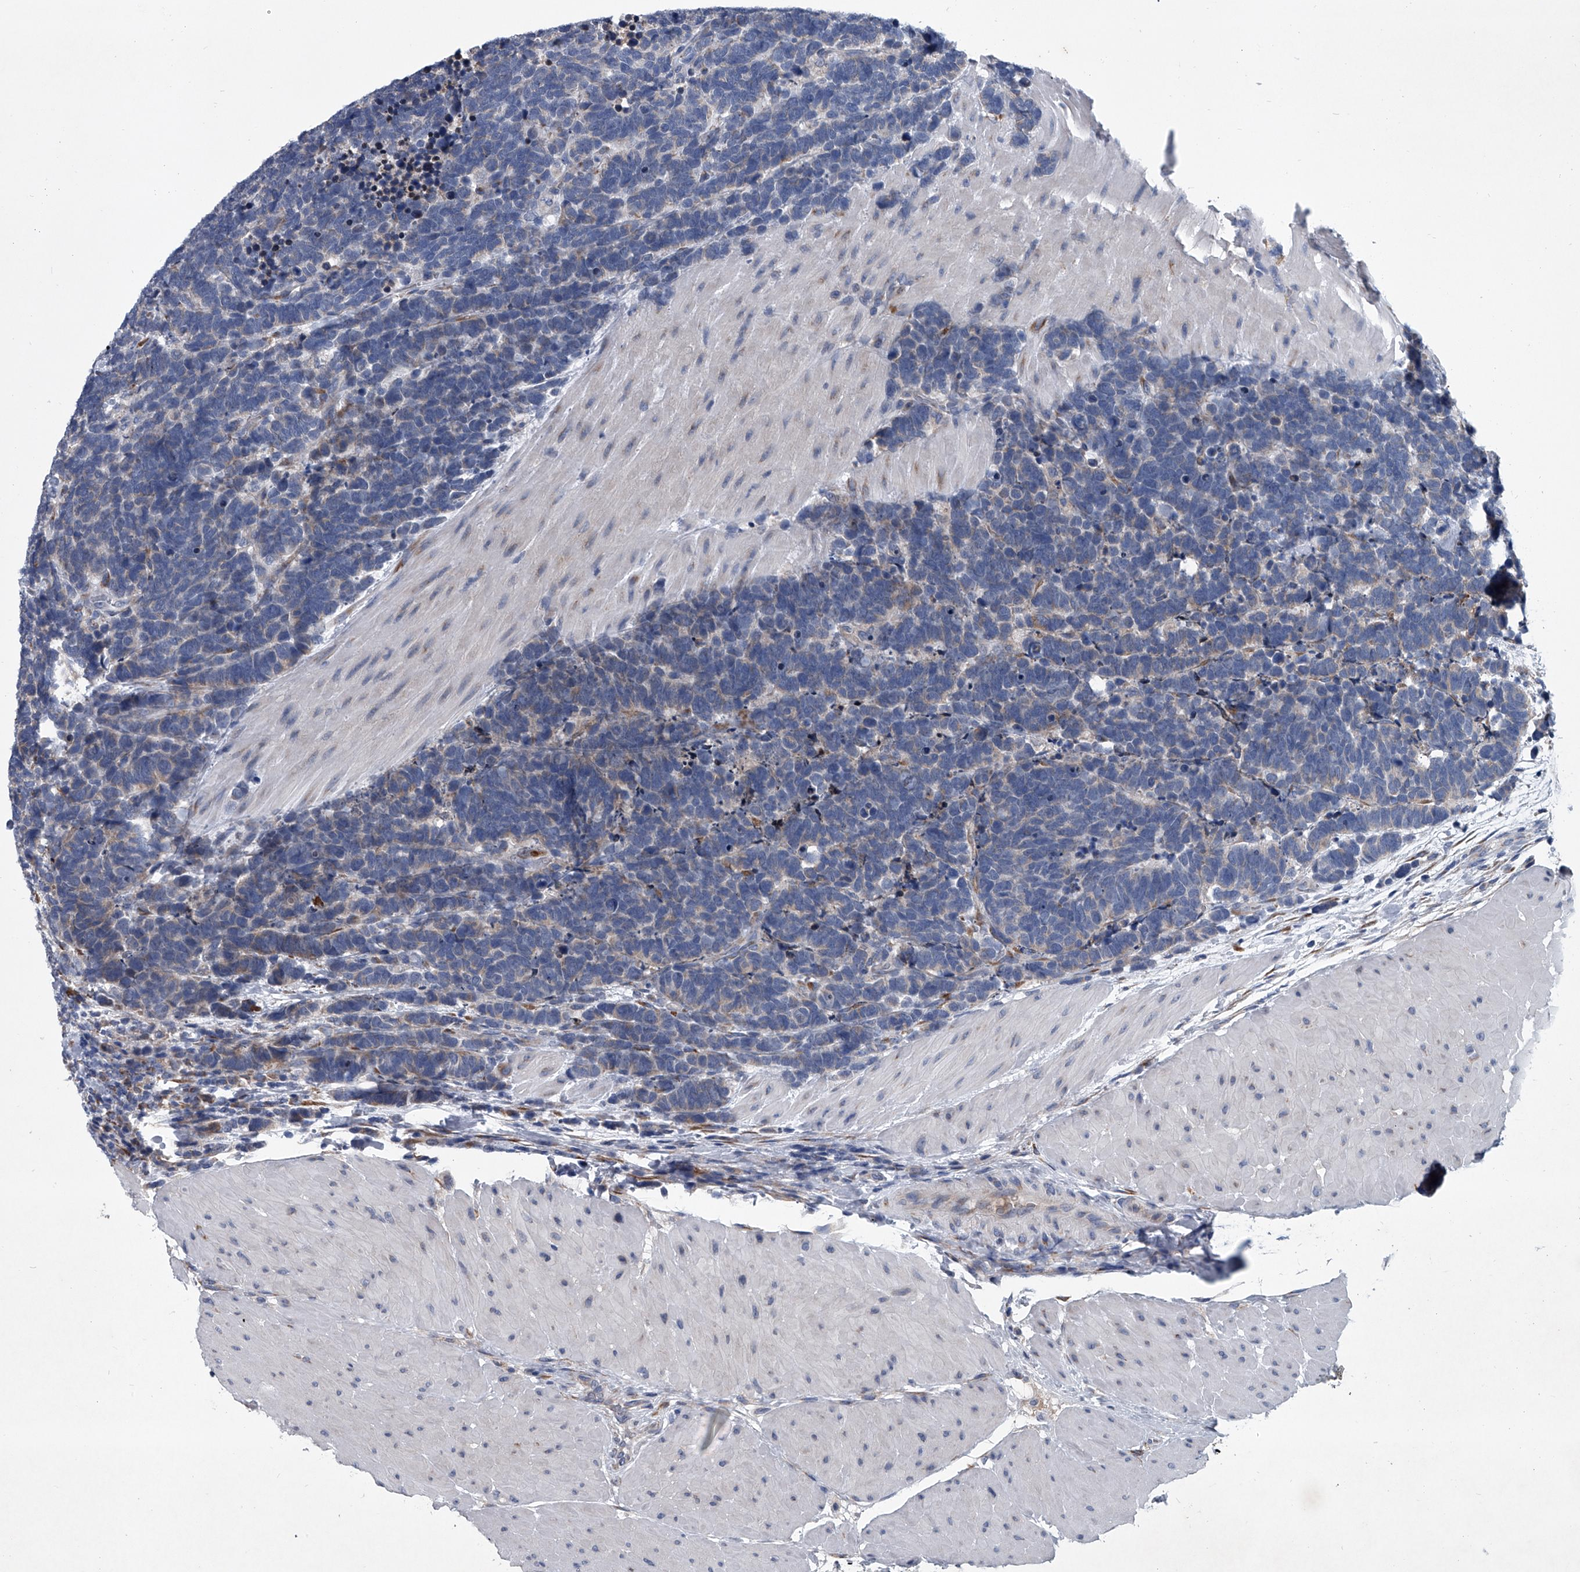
{"staining": {"intensity": "negative", "quantity": "none", "location": "none"}, "tissue": "carcinoid", "cell_type": "Tumor cells", "image_type": "cancer", "snomed": [{"axis": "morphology", "description": "Carcinoma, NOS"}, {"axis": "morphology", "description": "Carcinoid, malignant, NOS"}, {"axis": "topography", "description": "Urinary bladder"}], "caption": "There is no significant staining in tumor cells of carcinoid (malignant).", "gene": "ABCG1", "patient": {"sex": "male", "age": 57}}